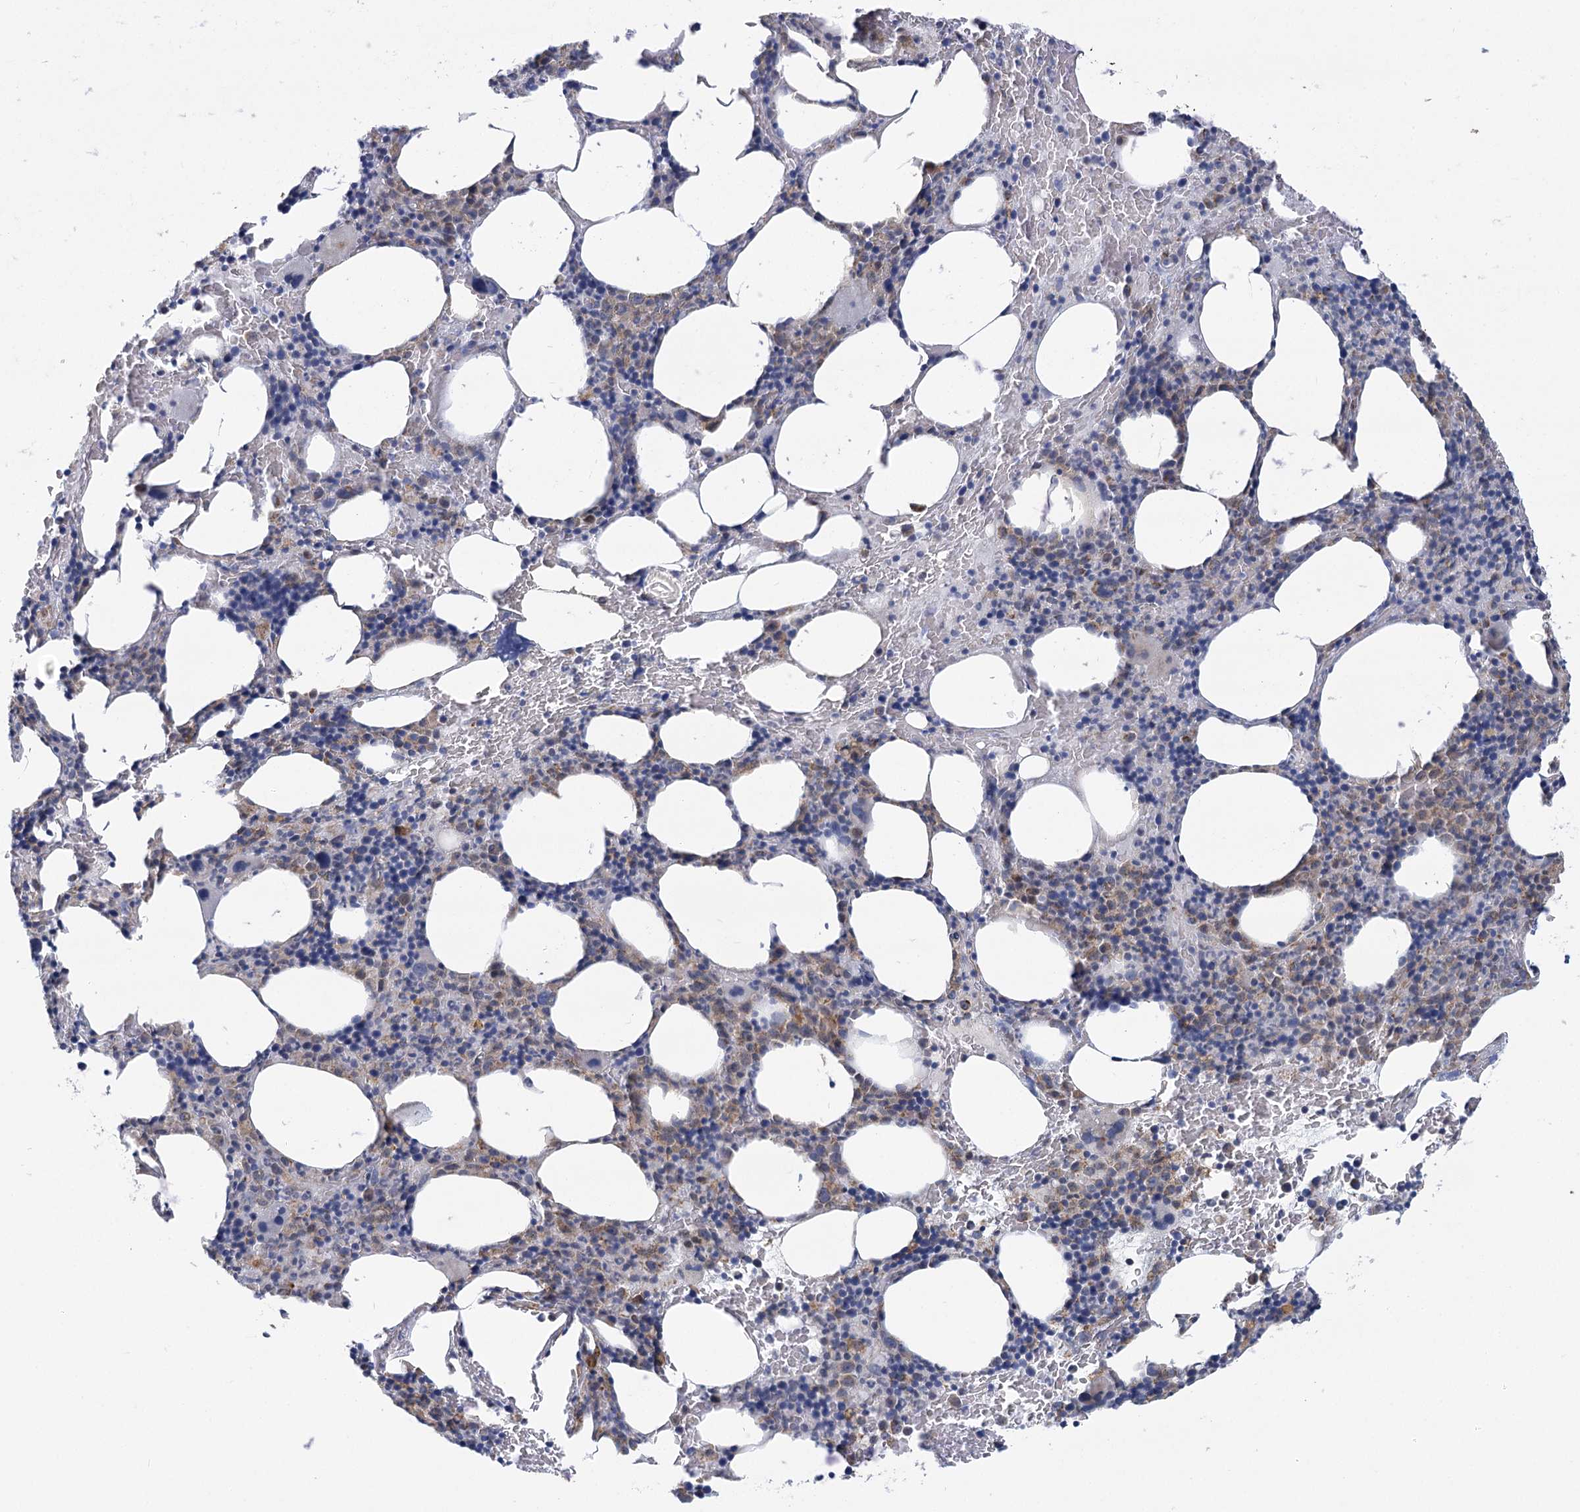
{"staining": {"intensity": "strong", "quantity": "<25%", "location": "cytoplasmic/membranous"}, "tissue": "bone marrow", "cell_type": "Hematopoietic cells", "image_type": "normal", "snomed": [{"axis": "morphology", "description": "Normal tissue, NOS"}, {"axis": "topography", "description": "Bone marrow"}], "caption": "Immunohistochemistry of benign bone marrow reveals medium levels of strong cytoplasmic/membranous positivity in about <25% of hematopoietic cells.", "gene": "TAS1R1", "patient": {"sex": "male", "age": 62}}